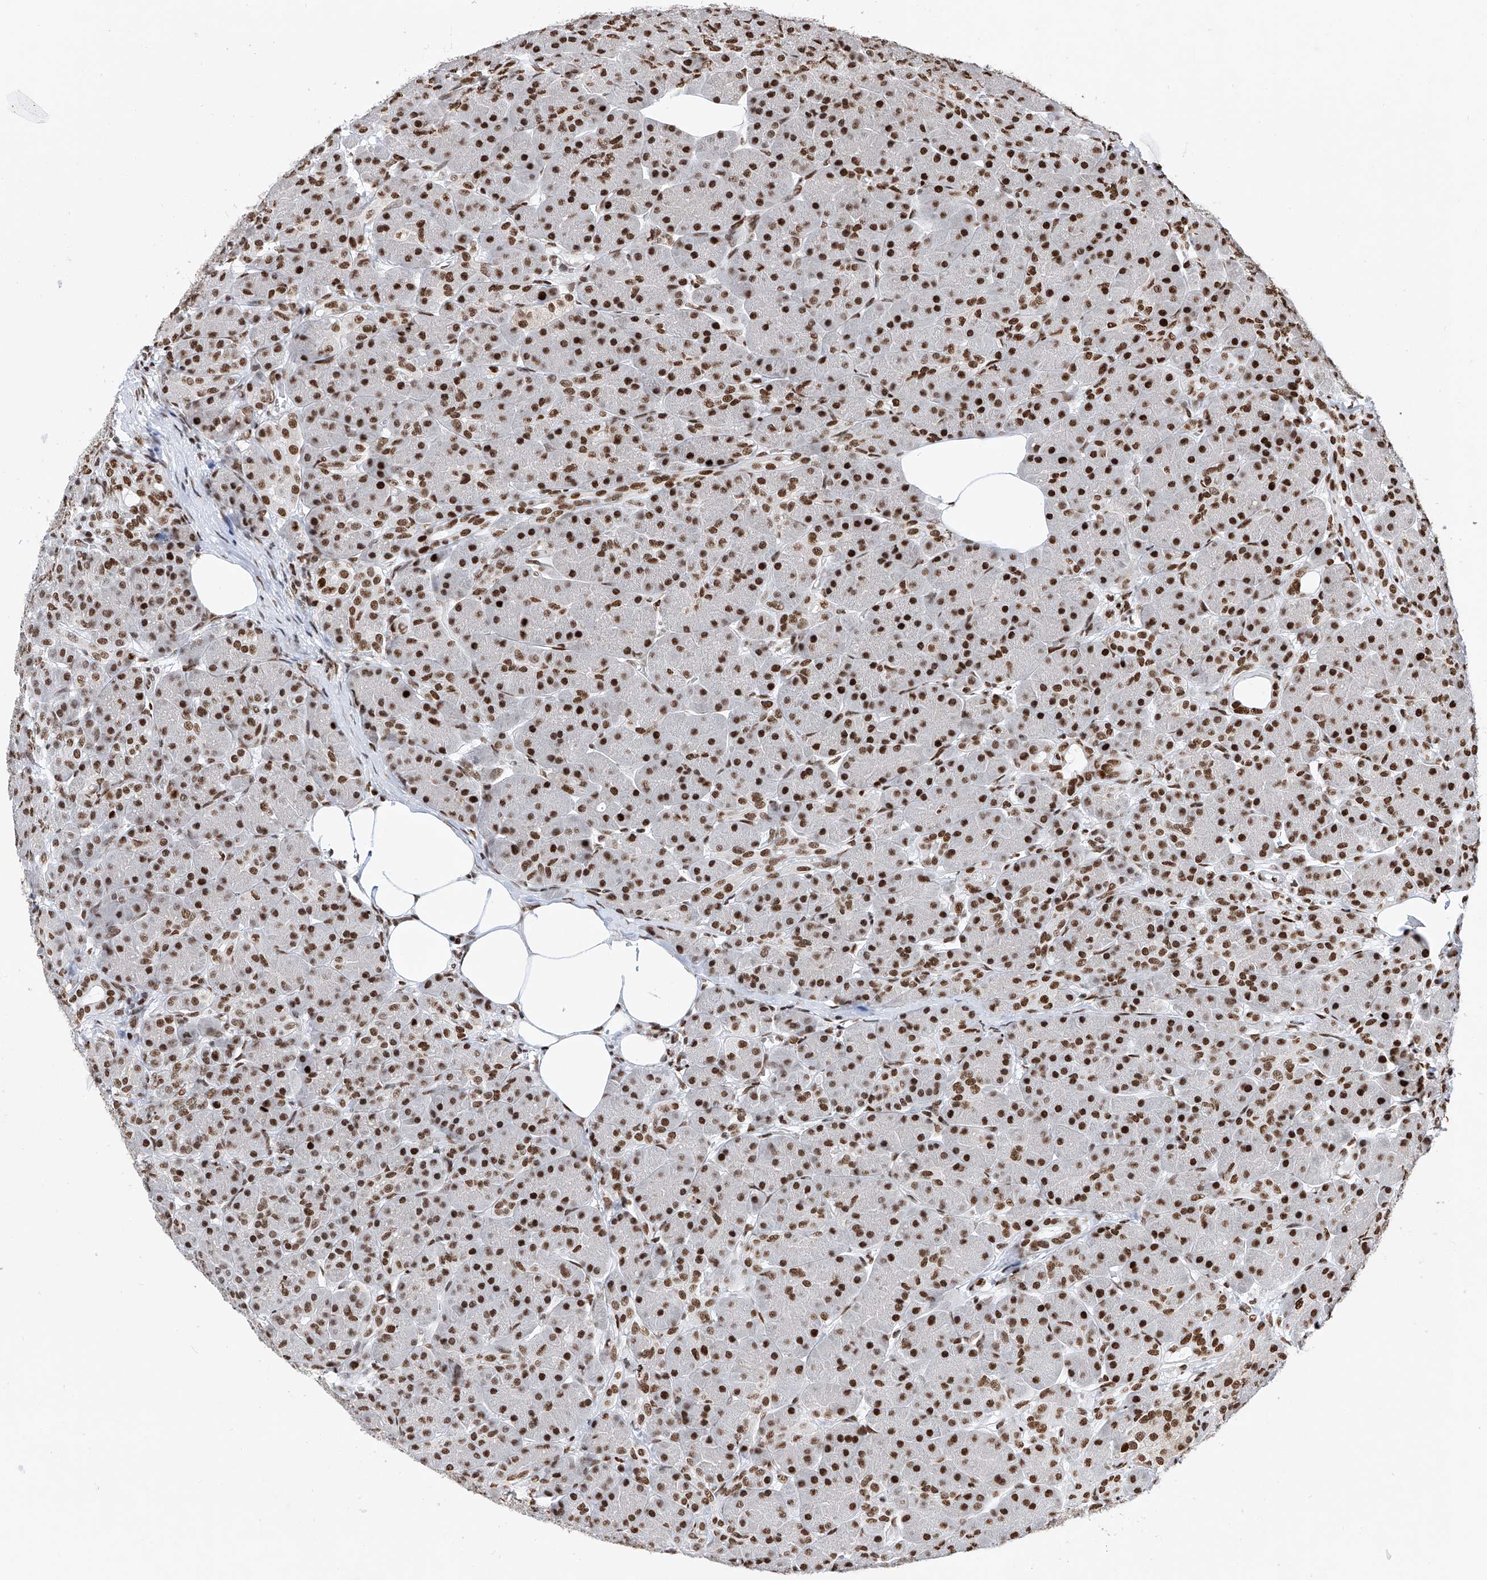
{"staining": {"intensity": "strong", "quantity": ">75%", "location": "nuclear"}, "tissue": "pancreas", "cell_type": "Exocrine glandular cells", "image_type": "normal", "snomed": [{"axis": "morphology", "description": "Normal tissue, NOS"}, {"axis": "topography", "description": "Pancreas"}], "caption": "This is a histology image of IHC staining of benign pancreas, which shows strong positivity in the nuclear of exocrine glandular cells.", "gene": "SRSF6", "patient": {"sex": "male", "age": 63}}